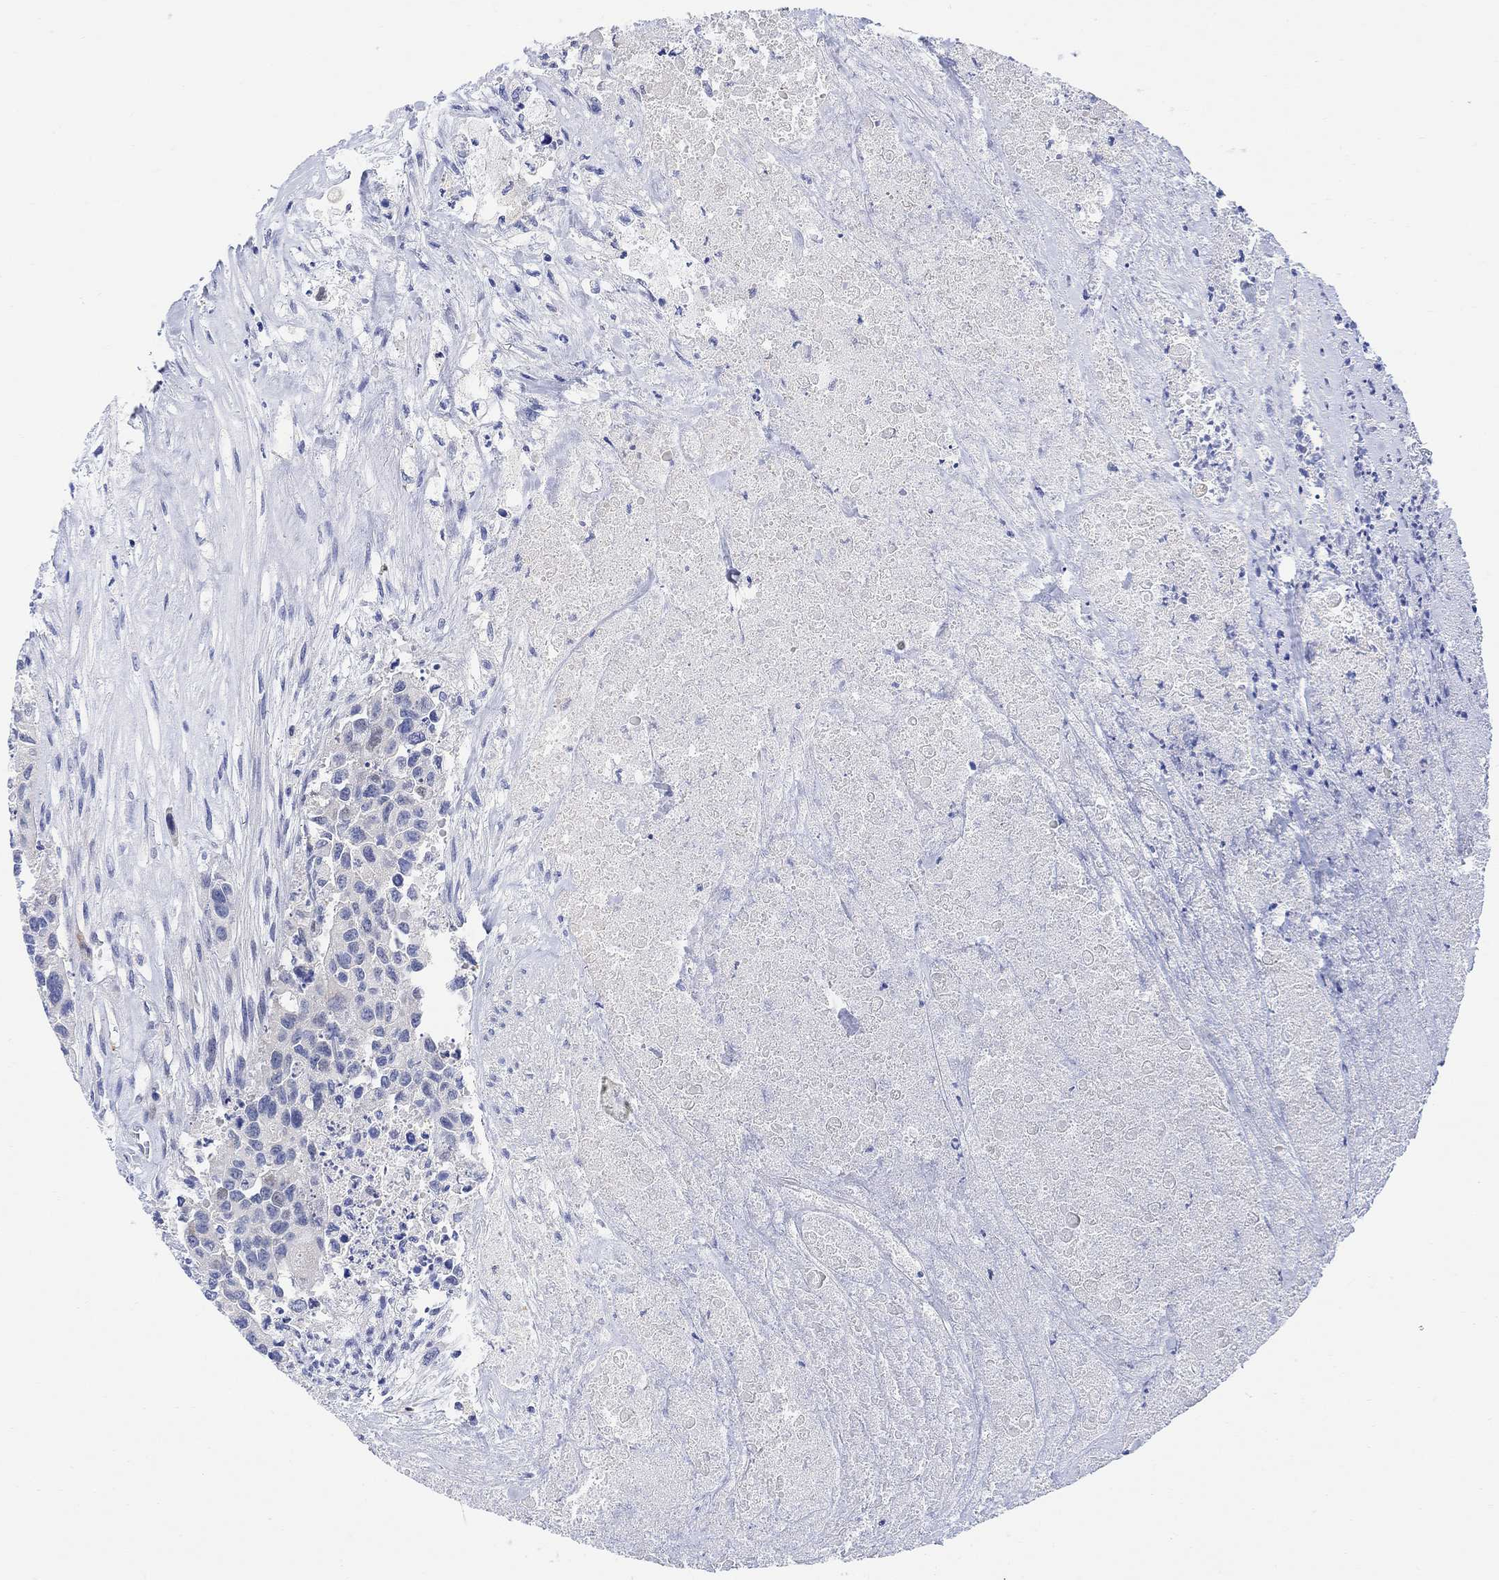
{"staining": {"intensity": "negative", "quantity": "none", "location": "none"}, "tissue": "urothelial cancer", "cell_type": "Tumor cells", "image_type": "cancer", "snomed": [{"axis": "morphology", "description": "Urothelial carcinoma, High grade"}, {"axis": "topography", "description": "Urinary bladder"}], "caption": "Tumor cells show no significant protein expression in high-grade urothelial carcinoma.", "gene": "ARSK", "patient": {"sex": "female", "age": 73}}